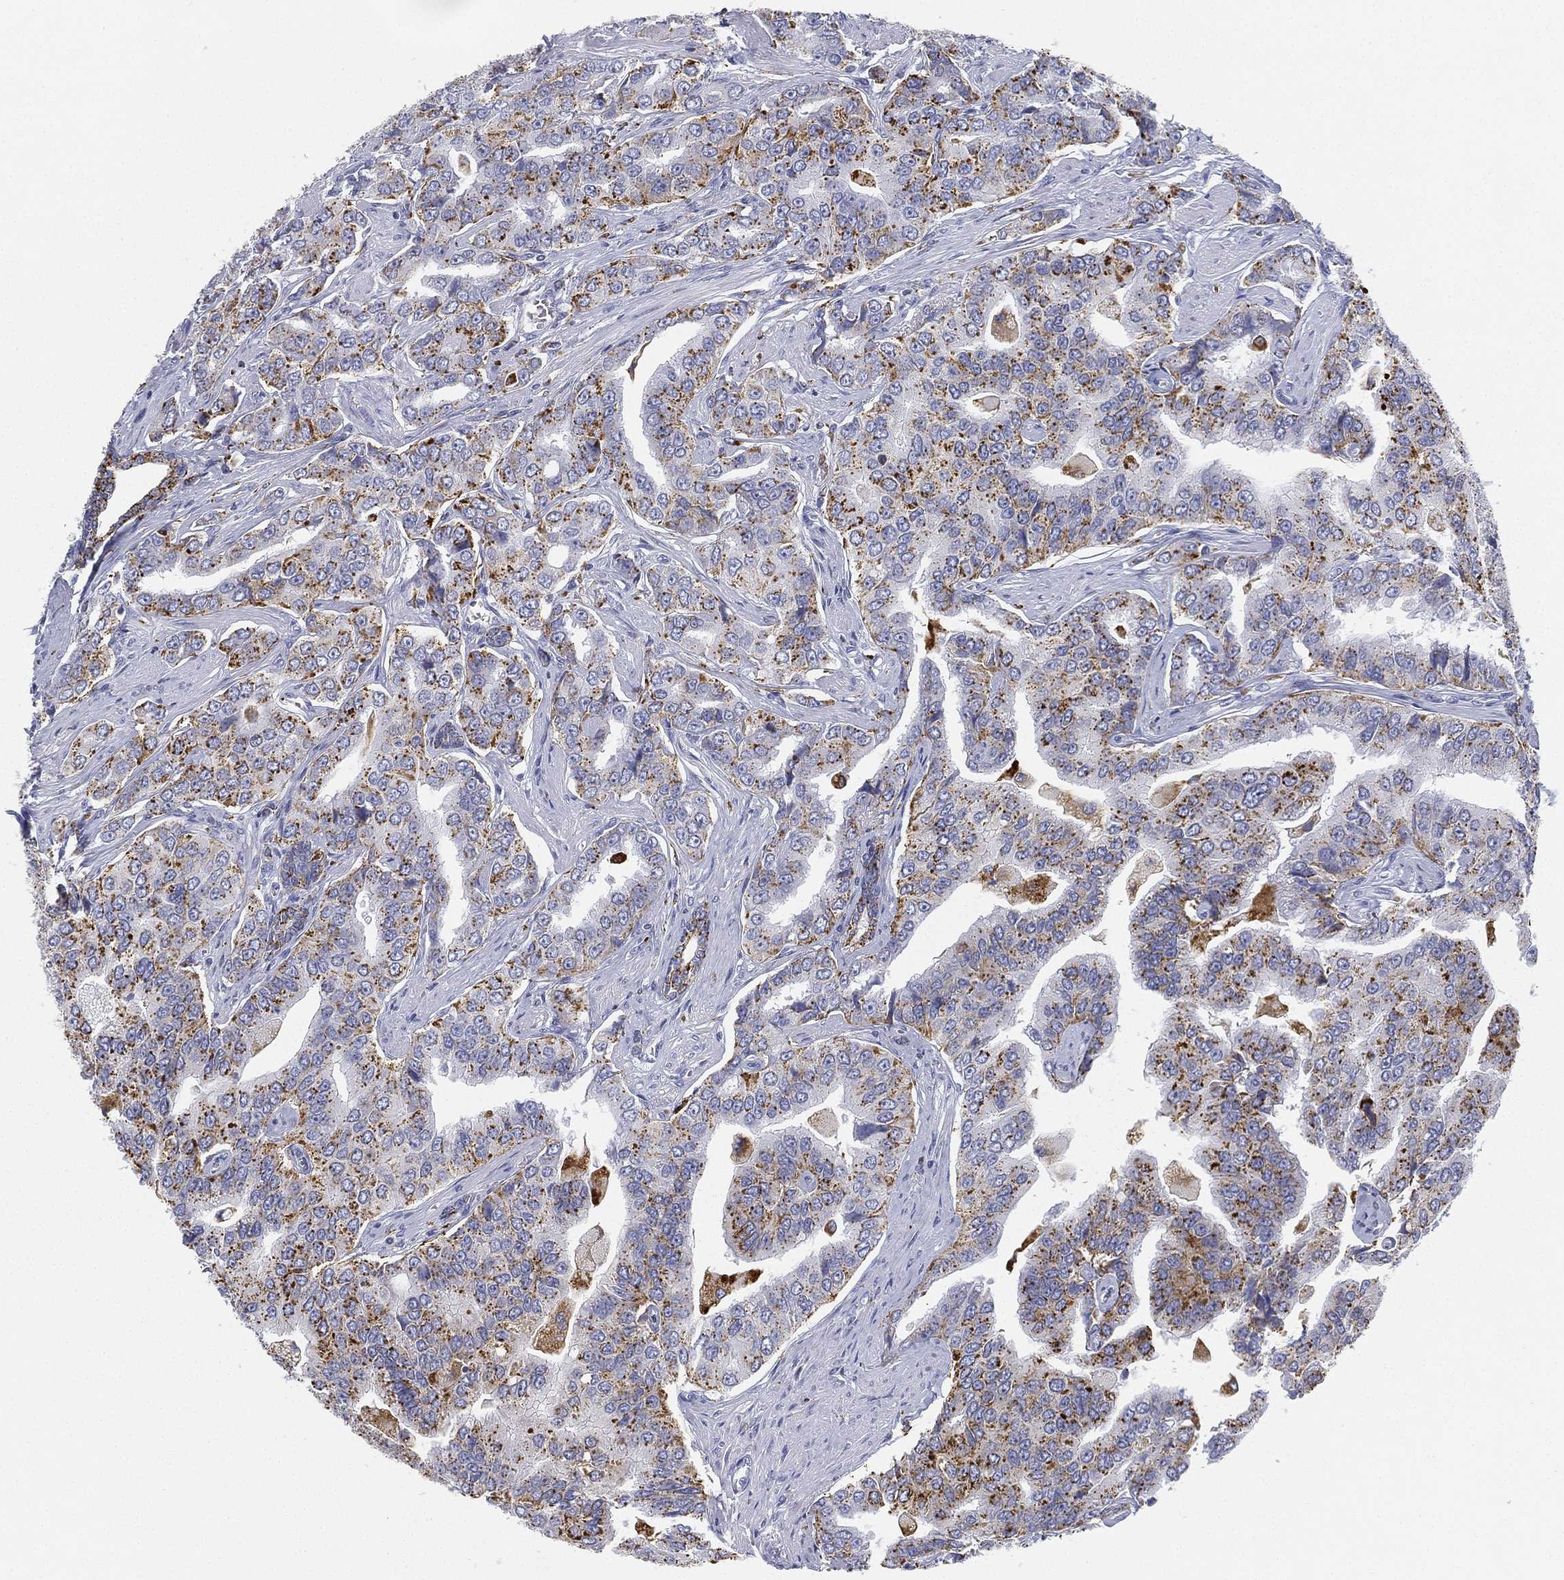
{"staining": {"intensity": "strong", "quantity": "25%-75%", "location": "cytoplasmic/membranous"}, "tissue": "prostate cancer", "cell_type": "Tumor cells", "image_type": "cancer", "snomed": [{"axis": "morphology", "description": "Adenocarcinoma, NOS"}, {"axis": "topography", "description": "Prostate and seminal vesicle, NOS"}, {"axis": "topography", "description": "Prostate"}], "caption": "The micrograph displays staining of adenocarcinoma (prostate), revealing strong cytoplasmic/membranous protein expression (brown color) within tumor cells.", "gene": "NPC2", "patient": {"sex": "male", "age": 69}}